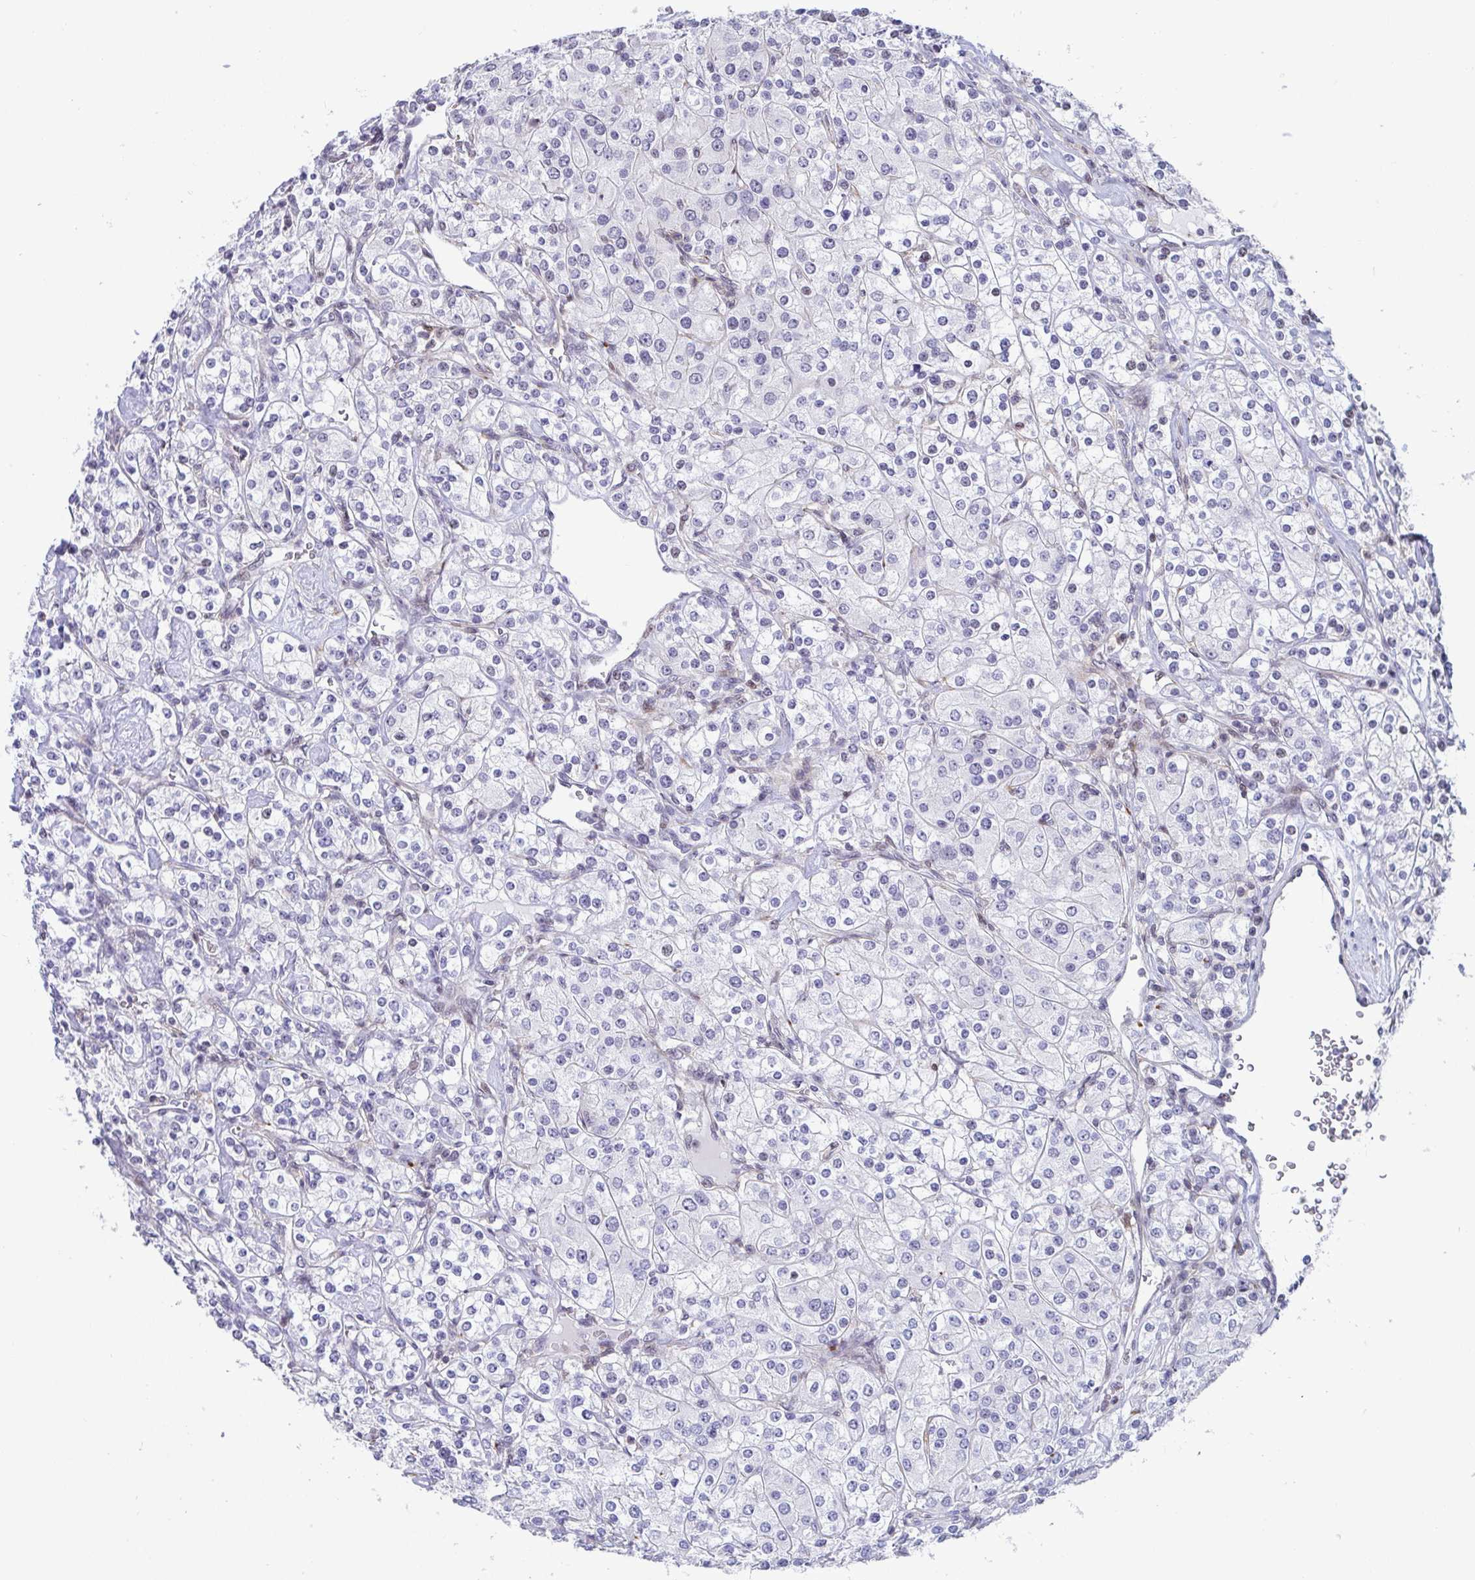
{"staining": {"intensity": "negative", "quantity": "none", "location": "none"}, "tissue": "renal cancer", "cell_type": "Tumor cells", "image_type": "cancer", "snomed": [{"axis": "morphology", "description": "Adenocarcinoma, NOS"}, {"axis": "topography", "description": "Kidney"}], "caption": "This micrograph is of renal cancer stained with IHC to label a protein in brown with the nuclei are counter-stained blue. There is no staining in tumor cells. (Immunohistochemistry (ihc), brightfield microscopy, high magnification).", "gene": "WDR72", "patient": {"sex": "male", "age": 77}}